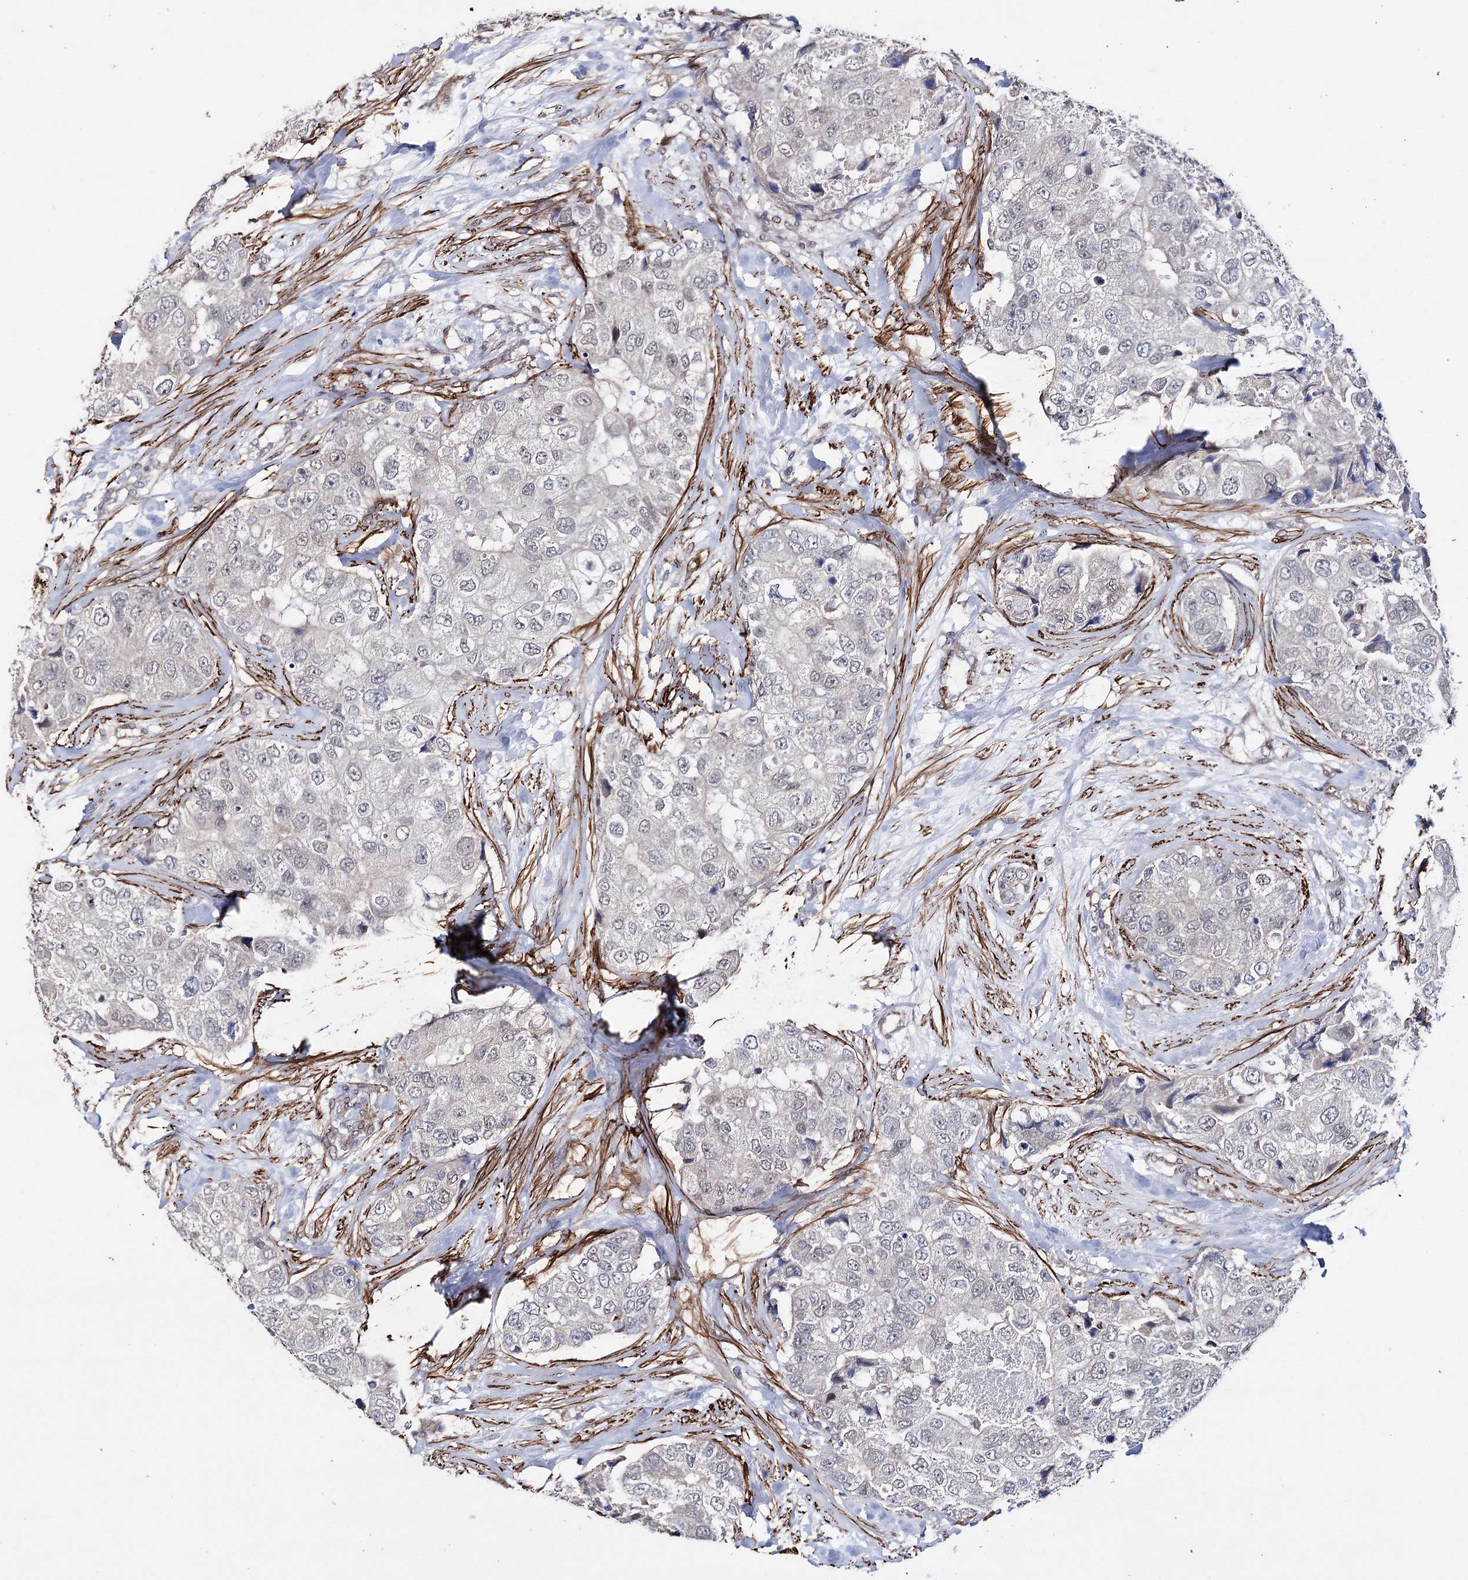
{"staining": {"intensity": "negative", "quantity": "none", "location": "none"}, "tissue": "breast cancer", "cell_type": "Tumor cells", "image_type": "cancer", "snomed": [{"axis": "morphology", "description": "Duct carcinoma"}, {"axis": "topography", "description": "Breast"}], "caption": "IHC of breast intraductal carcinoma shows no positivity in tumor cells.", "gene": "CFAP46", "patient": {"sex": "female", "age": 62}}